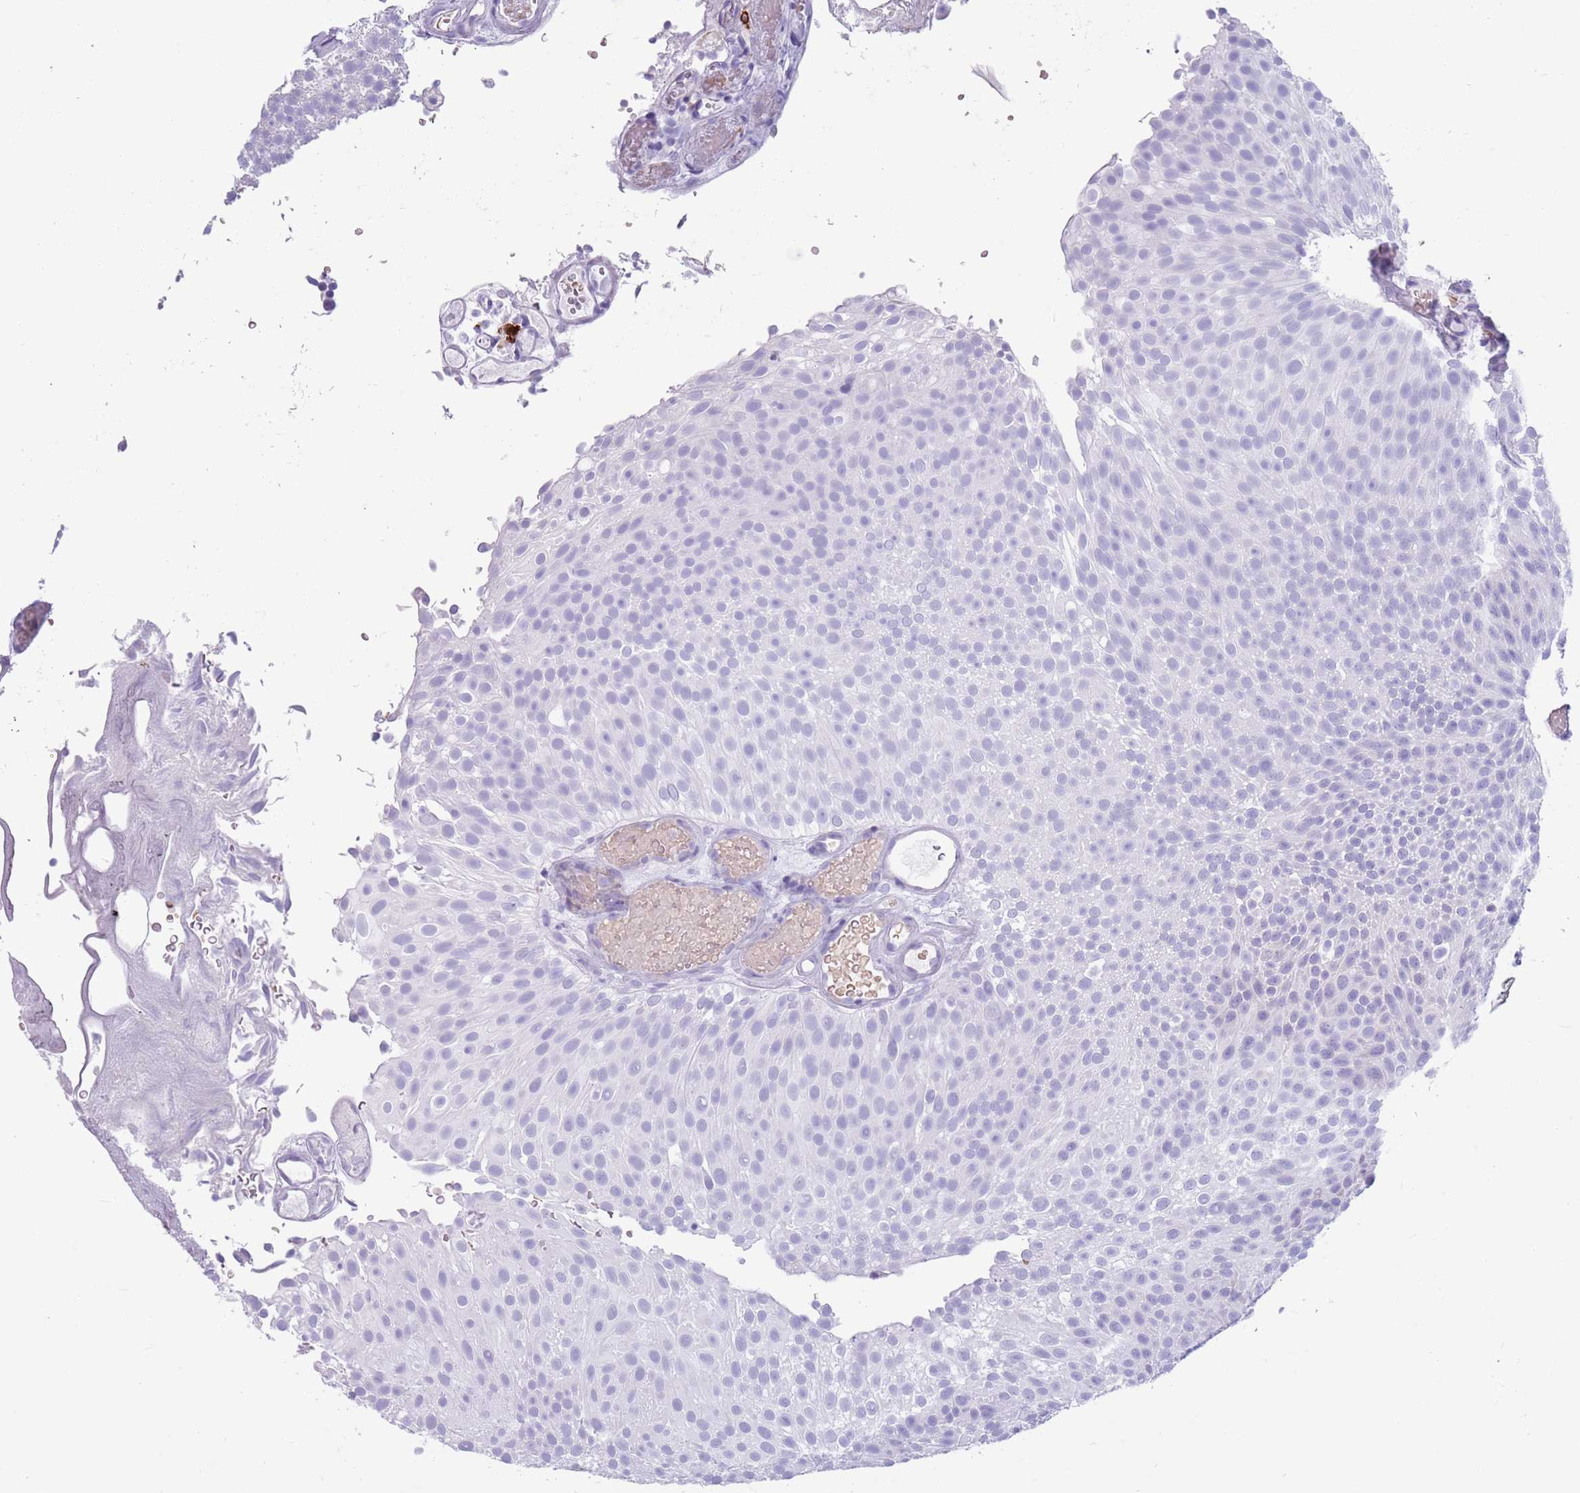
{"staining": {"intensity": "negative", "quantity": "none", "location": "none"}, "tissue": "urothelial cancer", "cell_type": "Tumor cells", "image_type": "cancer", "snomed": [{"axis": "morphology", "description": "Urothelial carcinoma, Low grade"}, {"axis": "topography", "description": "Urinary bladder"}], "caption": "A micrograph of urothelial carcinoma (low-grade) stained for a protein shows no brown staining in tumor cells.", "gene": "LY6G5B", "patient": {"sex": "male", "age": 78}}